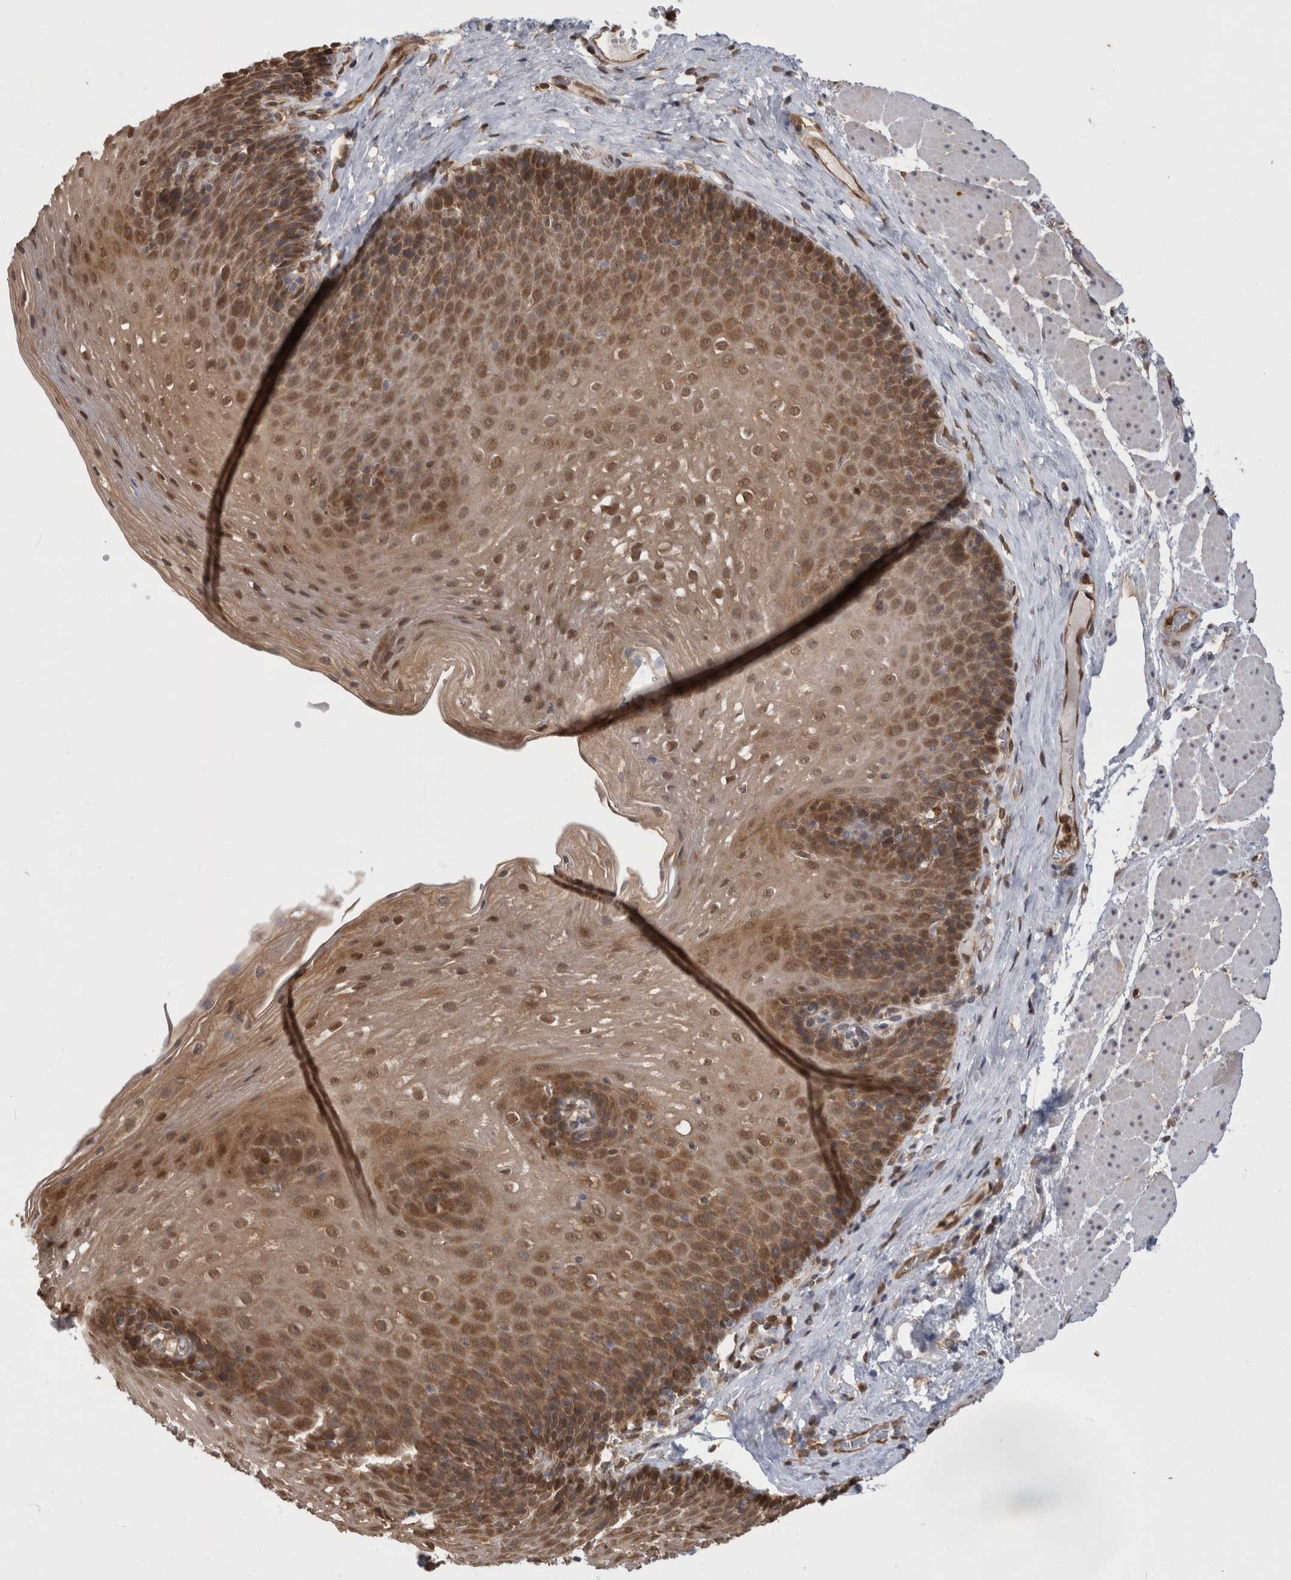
{"staining": {"intensity": "moderate", "quantity": ">75%", "location": "cytoplasmic/membranous,nuclear"}, "tissue": "esophagus", "cell_type": "Squamous epithelial cells", "image_type": "normal", "snomed": [{"axis": "morphology", "description": "Normal tissue, NOS"}, {"axis": "topography", "description": "Esophagus"}], "caption": "A micrograph of esophagus stained for a protein exhibits moderate cytoplasmic/membranous,nuclear brown staining in squamous epithelial cells. (brown staining indicates protein expression, while blue staining denotes nuclei).", "gene": "ASTN2", "patient": {"sex": "female", "age": 66}}